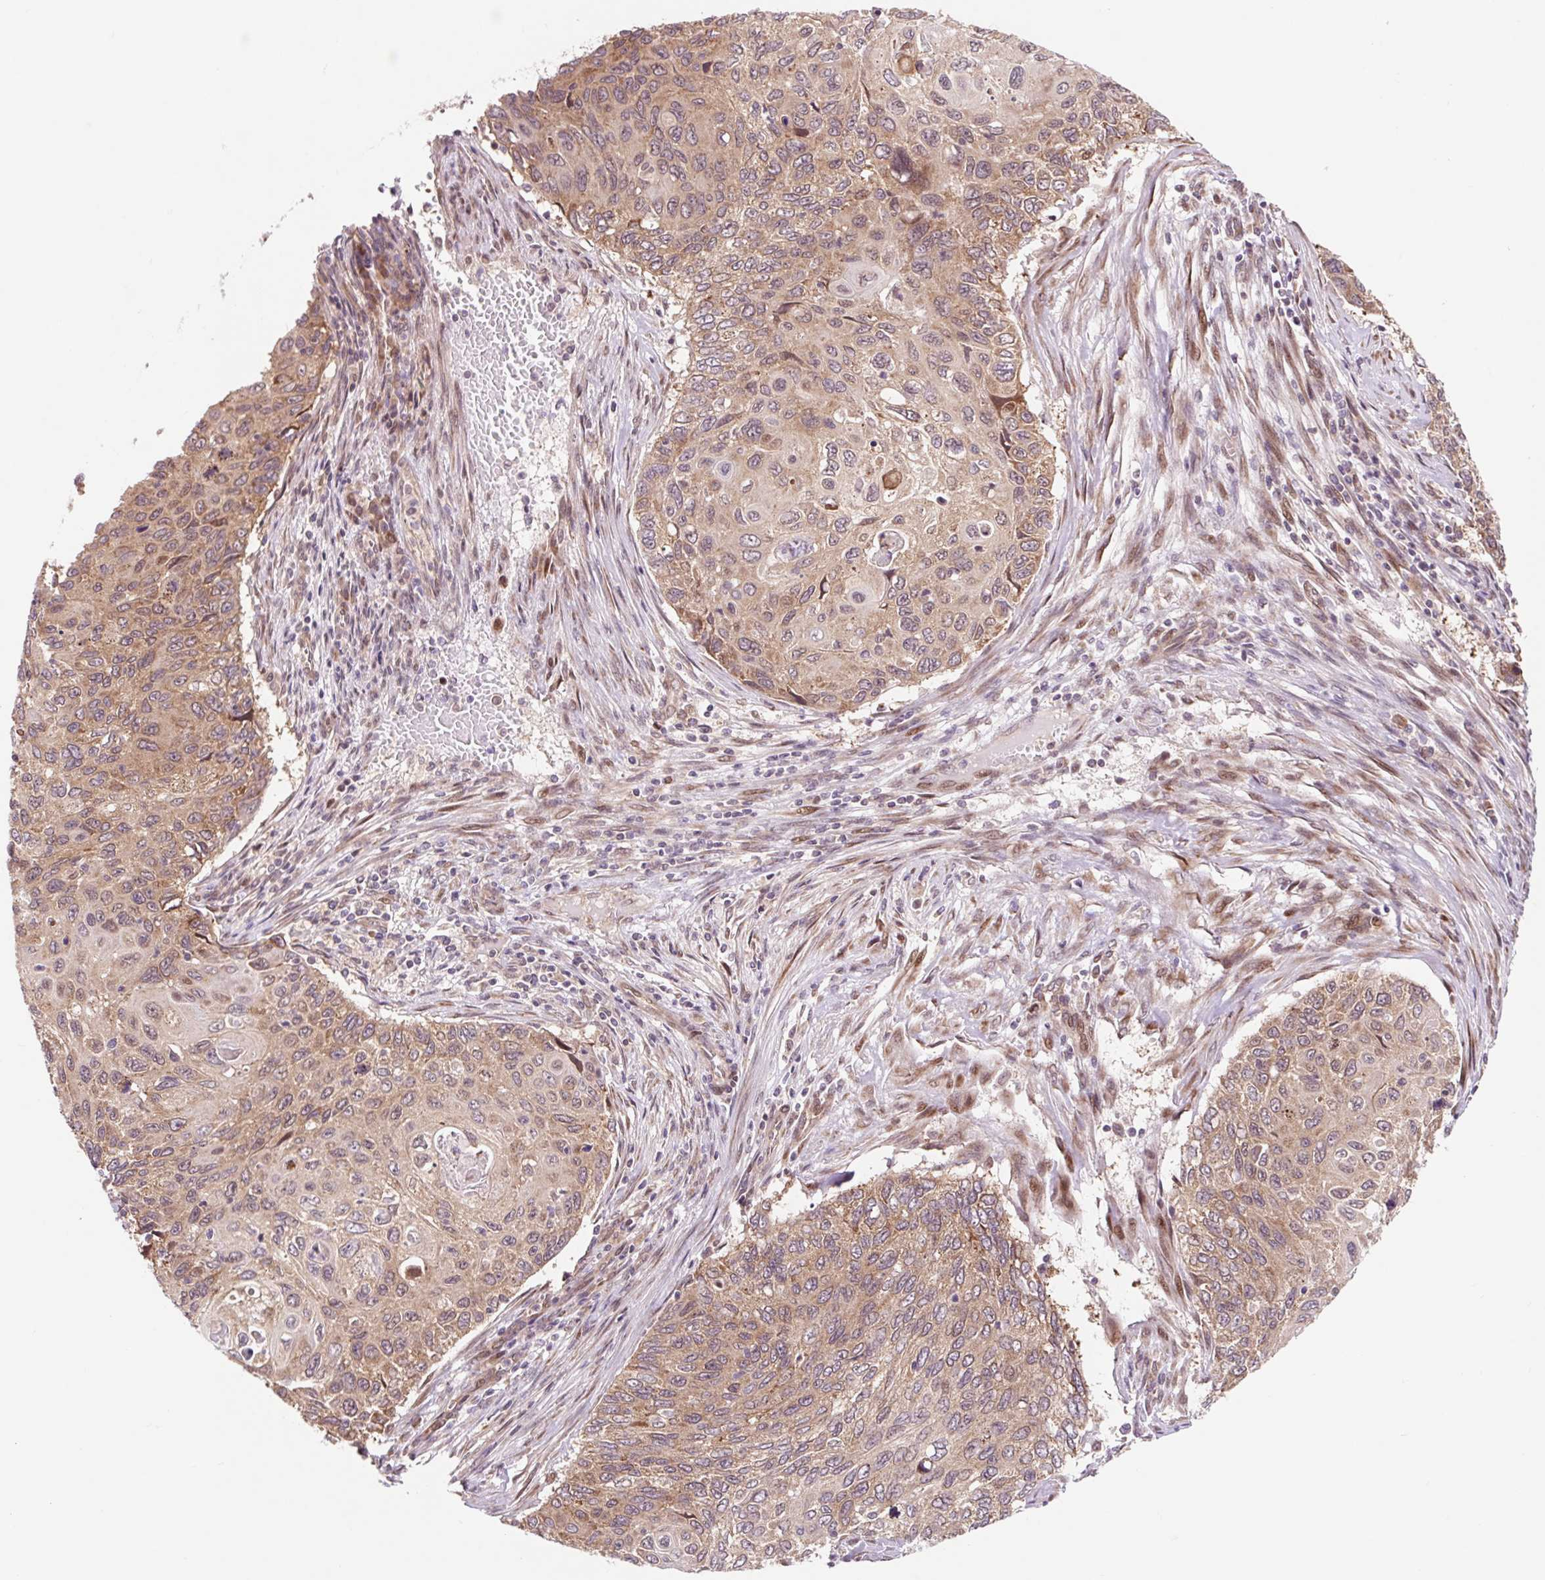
{"staining": {"intensity": "moderate", "quantity": ">75%", "location": "cytoplasmic/membranous,nuclear"}, "tissue": "cervical cancer", "cell_type": "Tumor cells", "image_type": "cancer", "snomed": [{"axis": "morphology", "description": "Squamous cell carcinoma, NOS"}, {"axis": "topography", "description": "Cervix"}], "caption": "Immunohistochemistry (IHC) of squamous cell carcinoma (cervical) demonstrates medium levels of moderate cytoplasmic/membranous and nuclear staining in about >75% of tumor cells.", "gene": "HFE", "patient": {"sex": "female", "age": 70}}